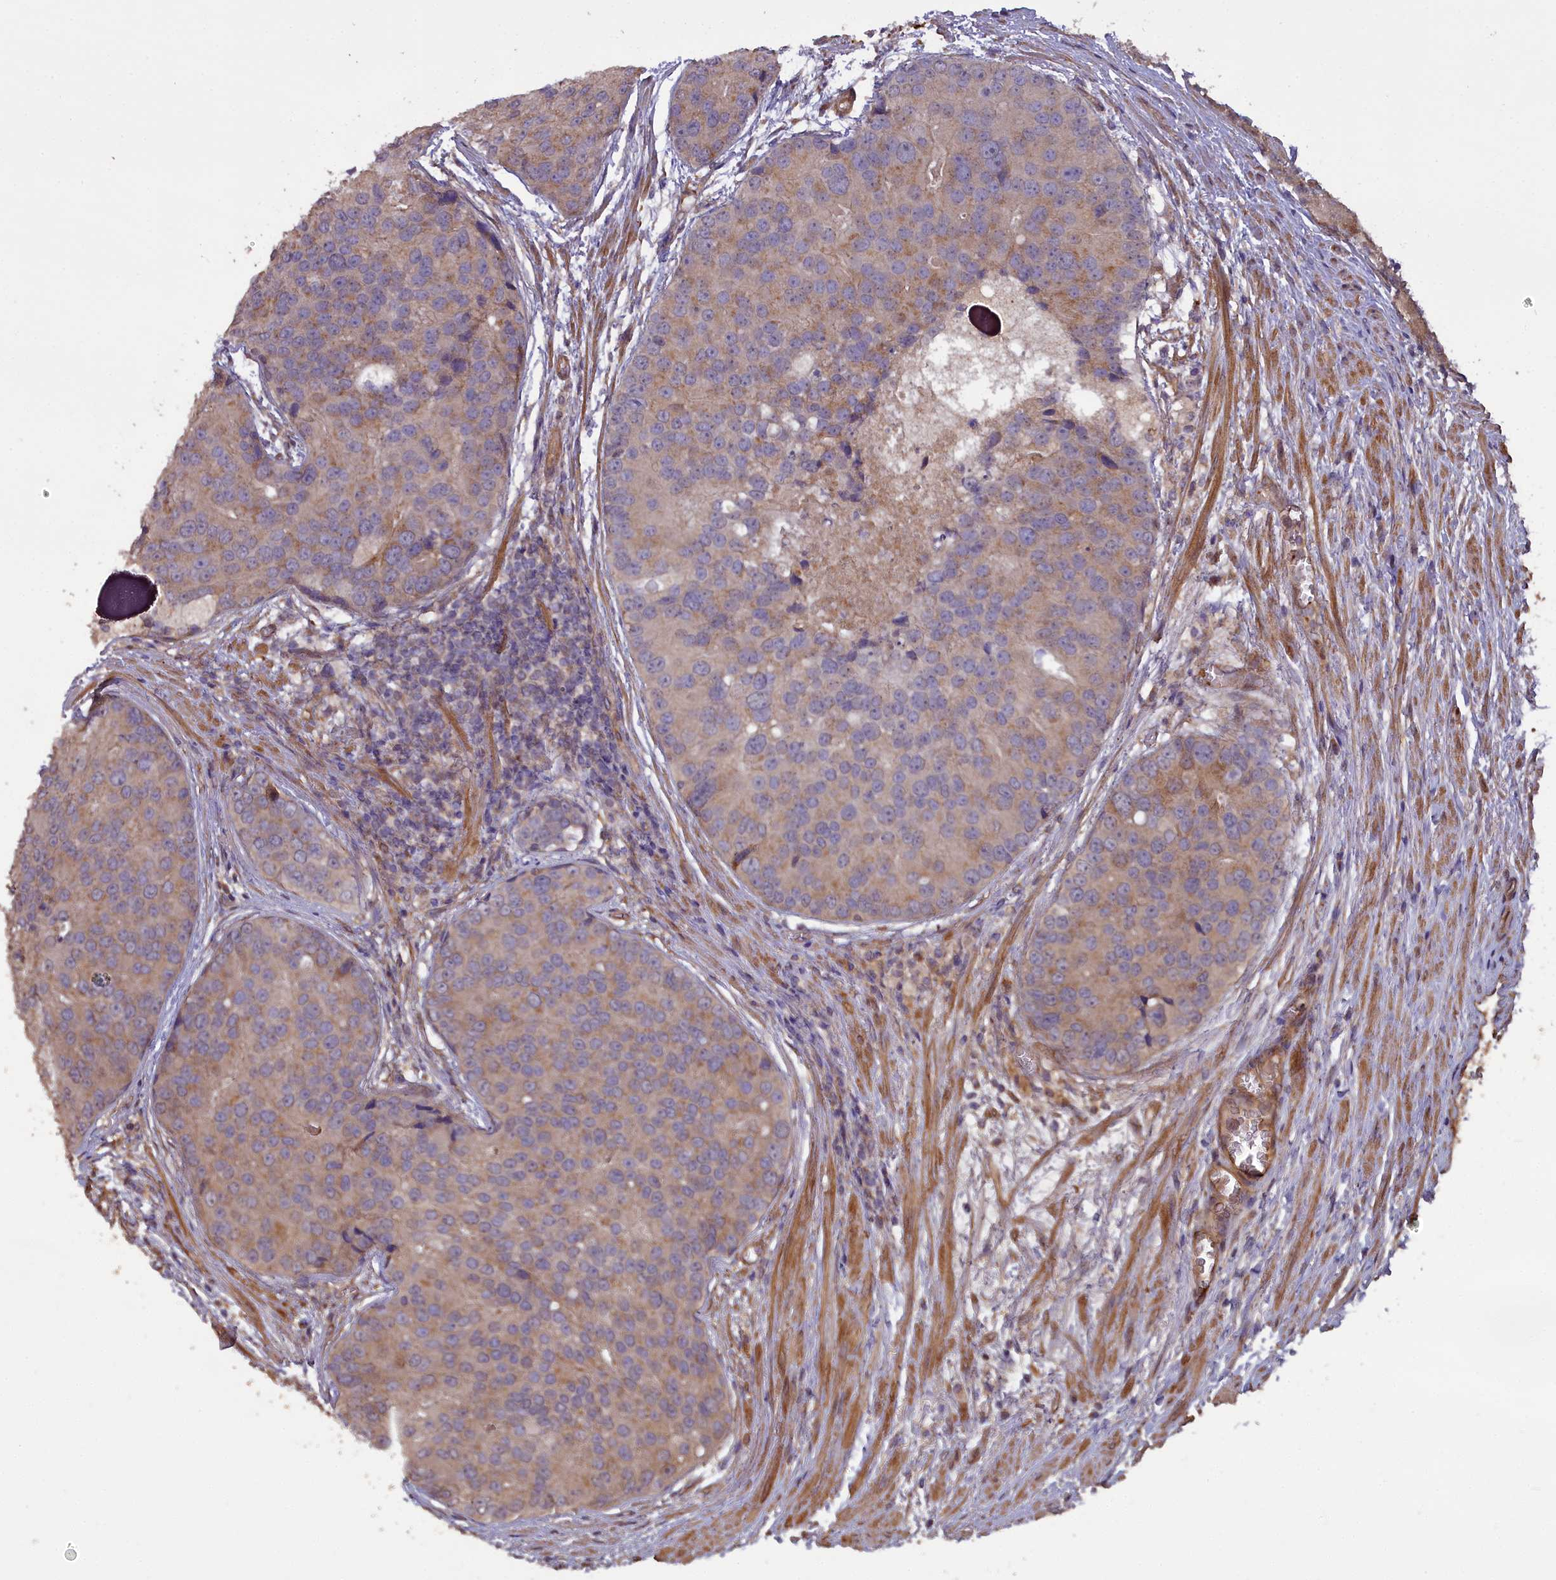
{"staining": {"intensity": "moderate", "quantity": "<25%", "location": "cytoplasmic/membranous"}, "tissue": "prostate cancer", "cell_type": "Tumor cells", "image_type": "cancer", "snomed": [{"axis": "morphology", "description": "Adenocarcinoma, High grade"}, {"axis": "topography", "description": "Prostate"}], "caption": "Immunohistochemistry of human prostate cancer reveals low levels of moderate cytoplasmic/membranous positivity in about <25% of tumor cells.", "gene": "ATP6V0A2", "patient": {"sex": "male", "age": 62}}